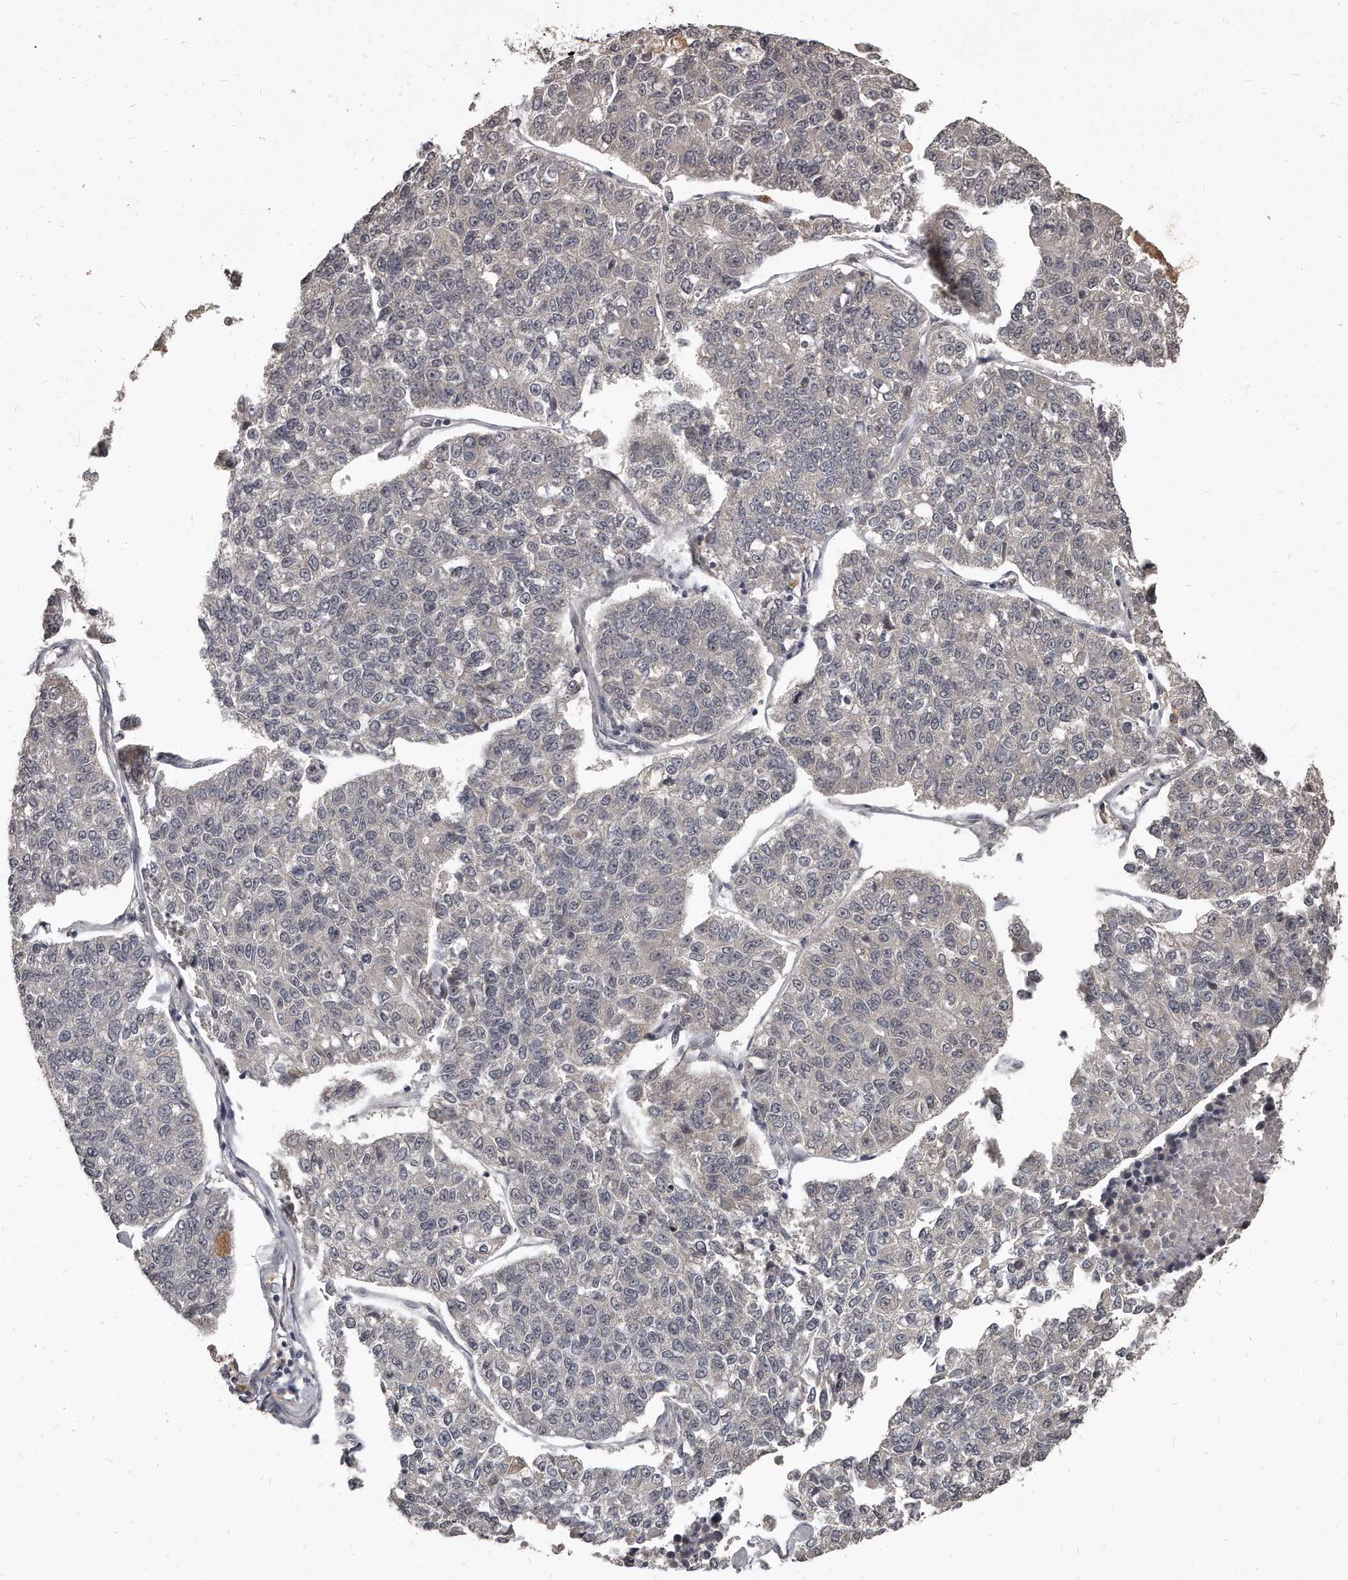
{"staining": {"intensity": "negative", "quantity": "none", "location": "none"}, "tissue": "lung cancer", "cell_type": "Tumor cells", "image_type": "cancer", "snomed": [{"axis": "morphology", "description": "Adenocarcinoma, NOS"}, {"axis": "topography", "description": "Lung"}], "caption": "A histopathology image of lung cancer stained for a protein displays no brown staining in tumor cells.", "gene": "GRB10", "patient": {"sex": "male", "age": 49}}